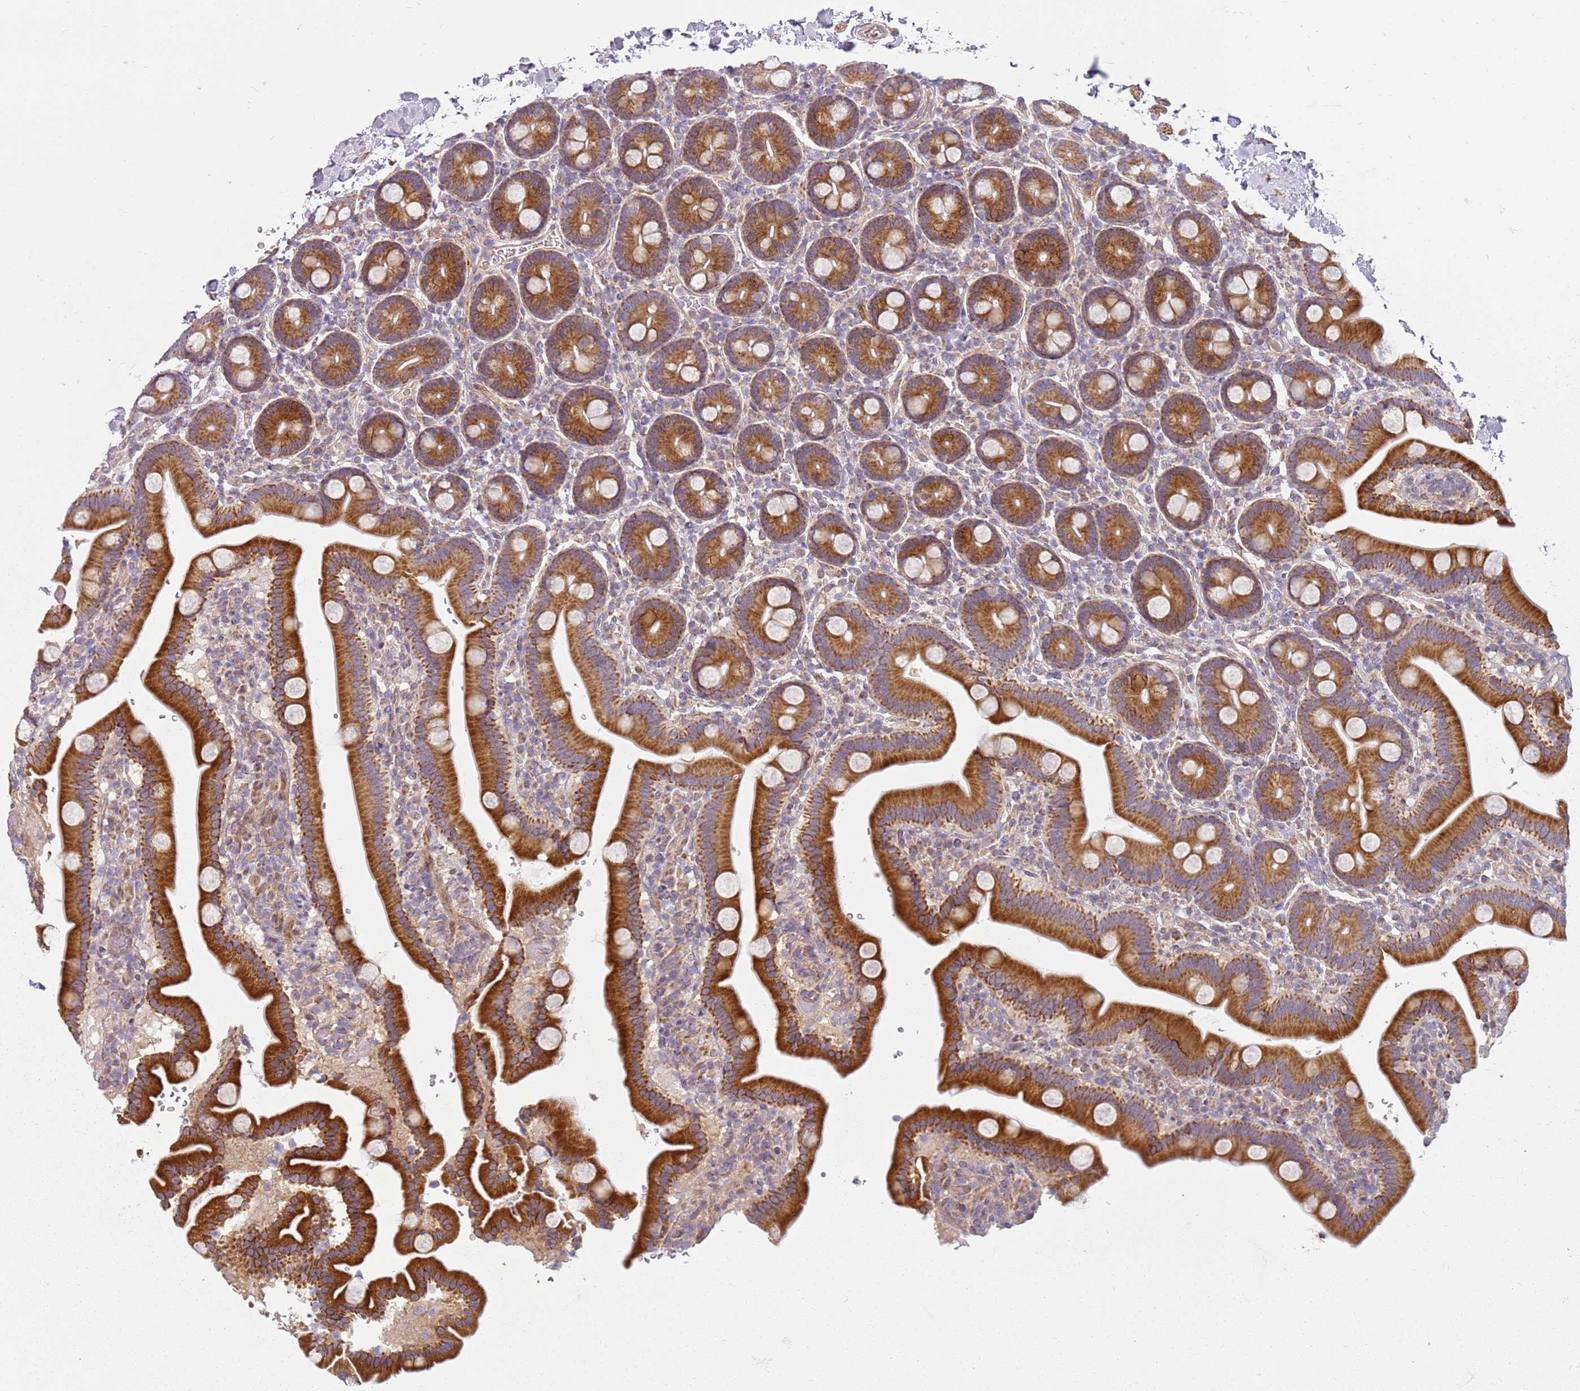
{"staining": {"intensity": "strong", "quantity": ">75%", "location": "cytoplasmic/membranous"}, "tissue": "duodenum", "cell_type": "Glandular cells", "image_type": "normal", "snomed": [{"axis": "morphology", "description": "Normal tissue, NOS"}, {"axis": "topography", "description": "Duodenum"}], "caption": "Unremarkable duodenum shows strong cytoplasmic/membranous positivity in about >75% of glandular cells, visualized by immunohistochemistry. The protein is shown in brown color, while the nuclei are stained blue.", "gene": "TMEM200C", "patient": {"sex": "male", "age": 55}}